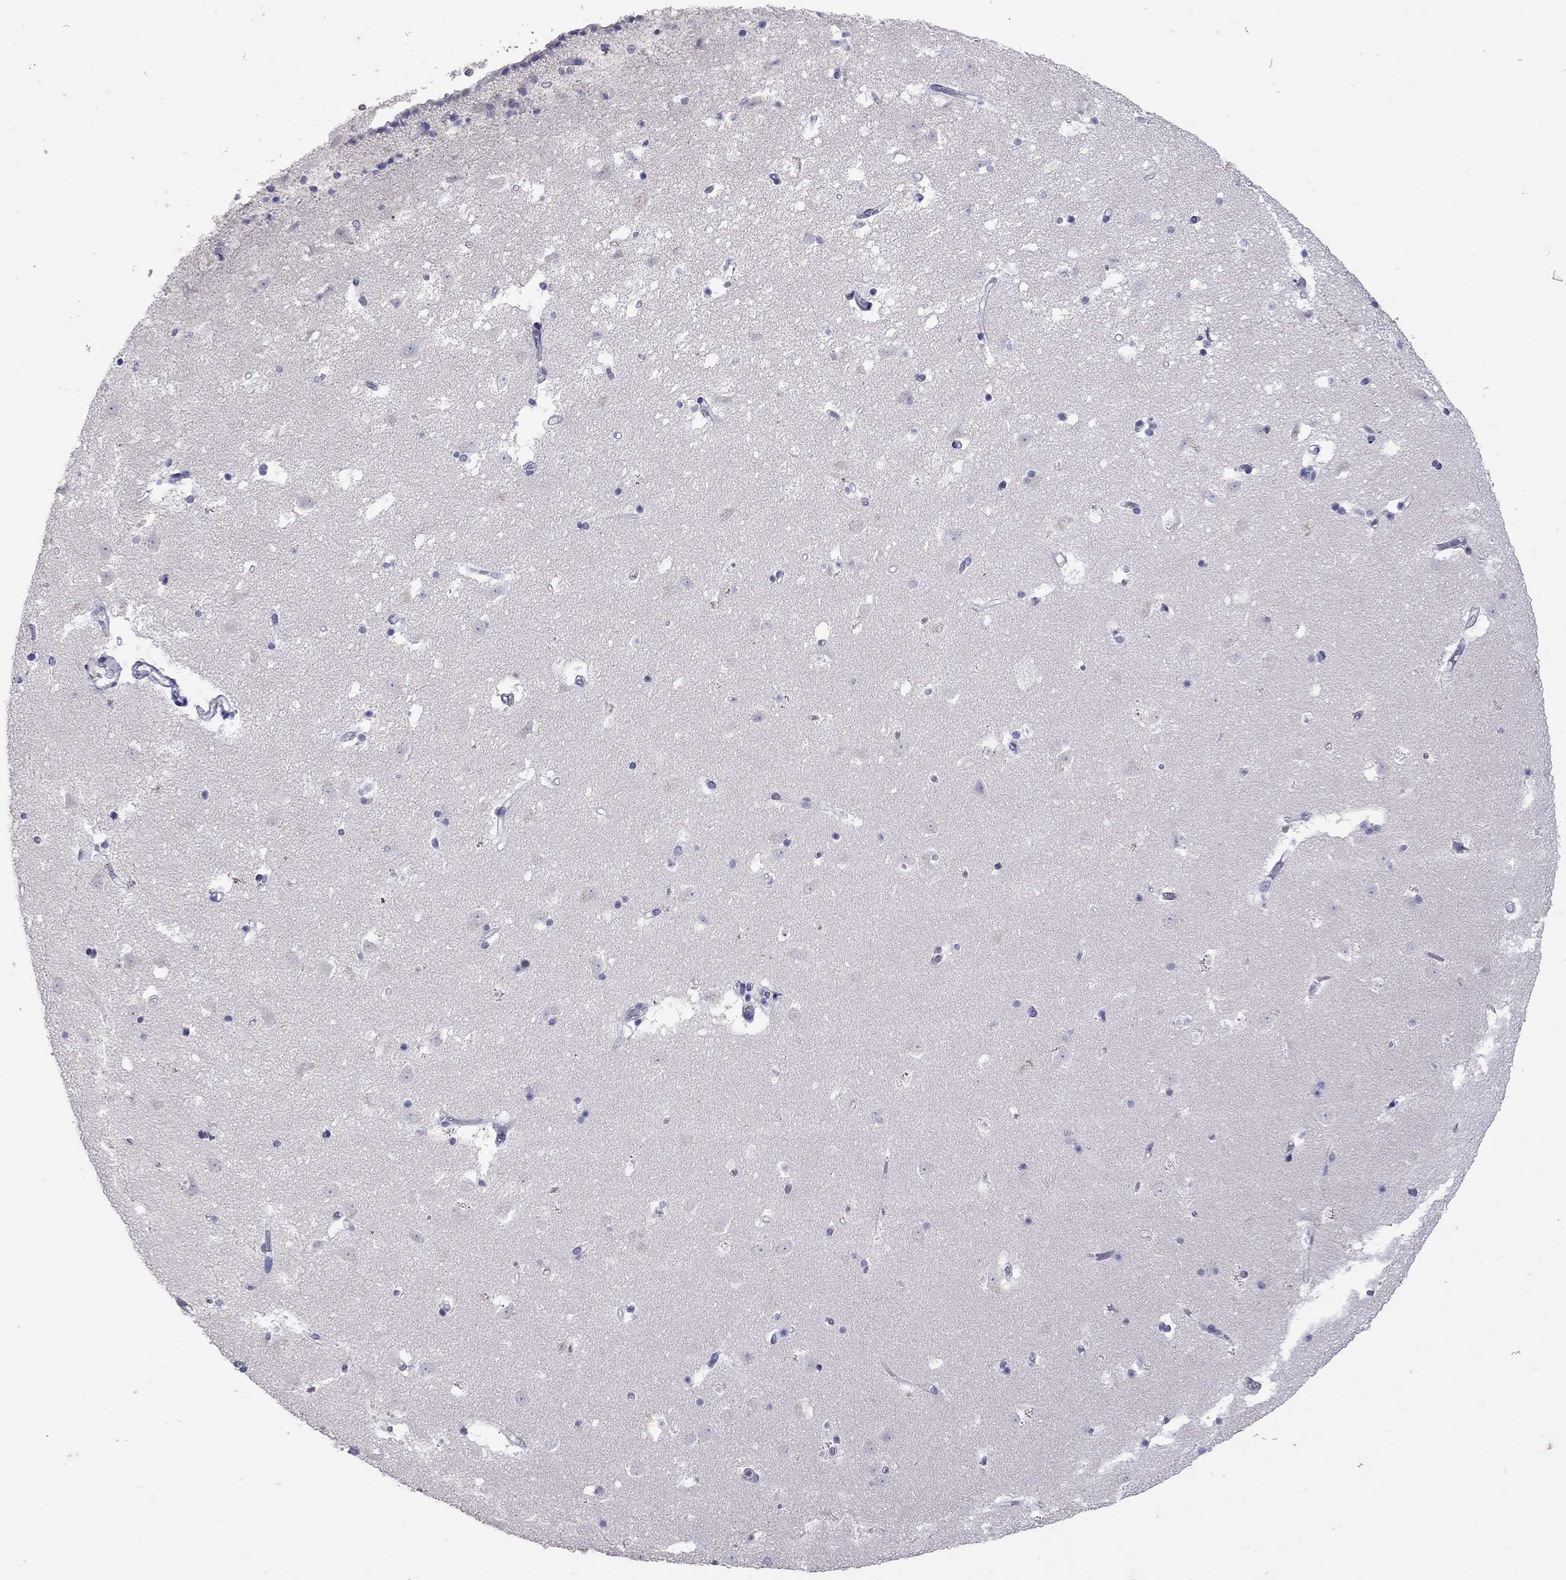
{"staining": {"intensity": "negative", "quantity": "none", "location": "none"}, "tissue": "caudate", "cell_type": "Glial cells", "image_type": "normal", "snomed": [{"axis": "morphology", "description": "Normal tissue, NOS"}, {"axis": "topography", "description": "Lateral ventricle wall"}], "caption": "The image reveals no staining of glial cells in normal caudate.", "gene": "SERPINA3", "patient": {"sex": "female", "age": 42}}